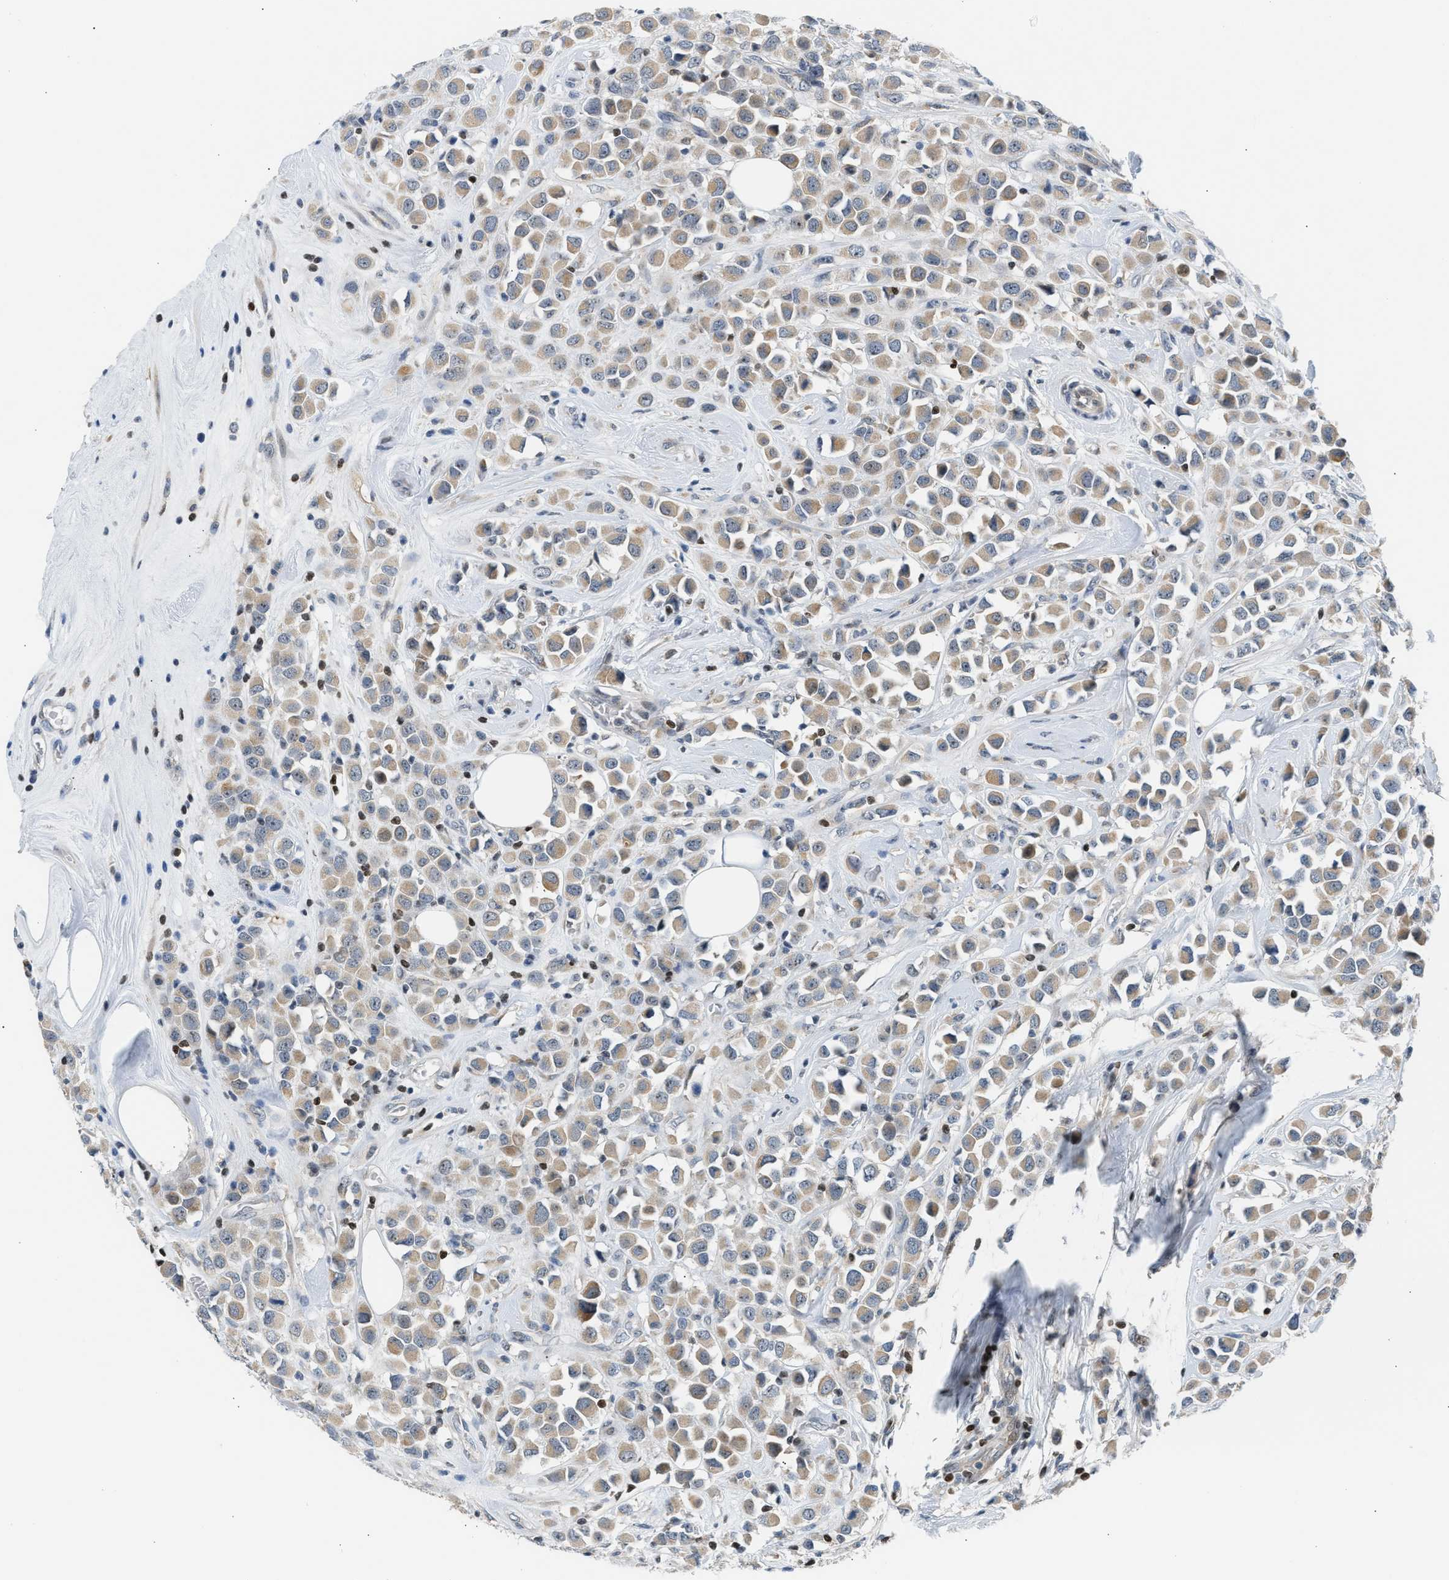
{"staining": {"intensity": "moderate", "quantity": "25%-75%", "location": "cytoplasmic/membranous"}, "tissue": "breast cancer", "cell_type": "Tumor cells", "image_type": "cancer", "snomed": [{"axis": "morphology", "description": "Duct carcinoma"}, {"axis": "topography", "description": "Breast"}], "caption": "Moderate cytoplasmic/membranous expression is present in approximately 25%-75% of tumor cells in breast cancer (infiltrating ductal carcinoma). (brown staining indicates protein expression, while blue staining denotes nuclei).", "gene": "NPS", "patient": {"sex": "female", "age": 61}}